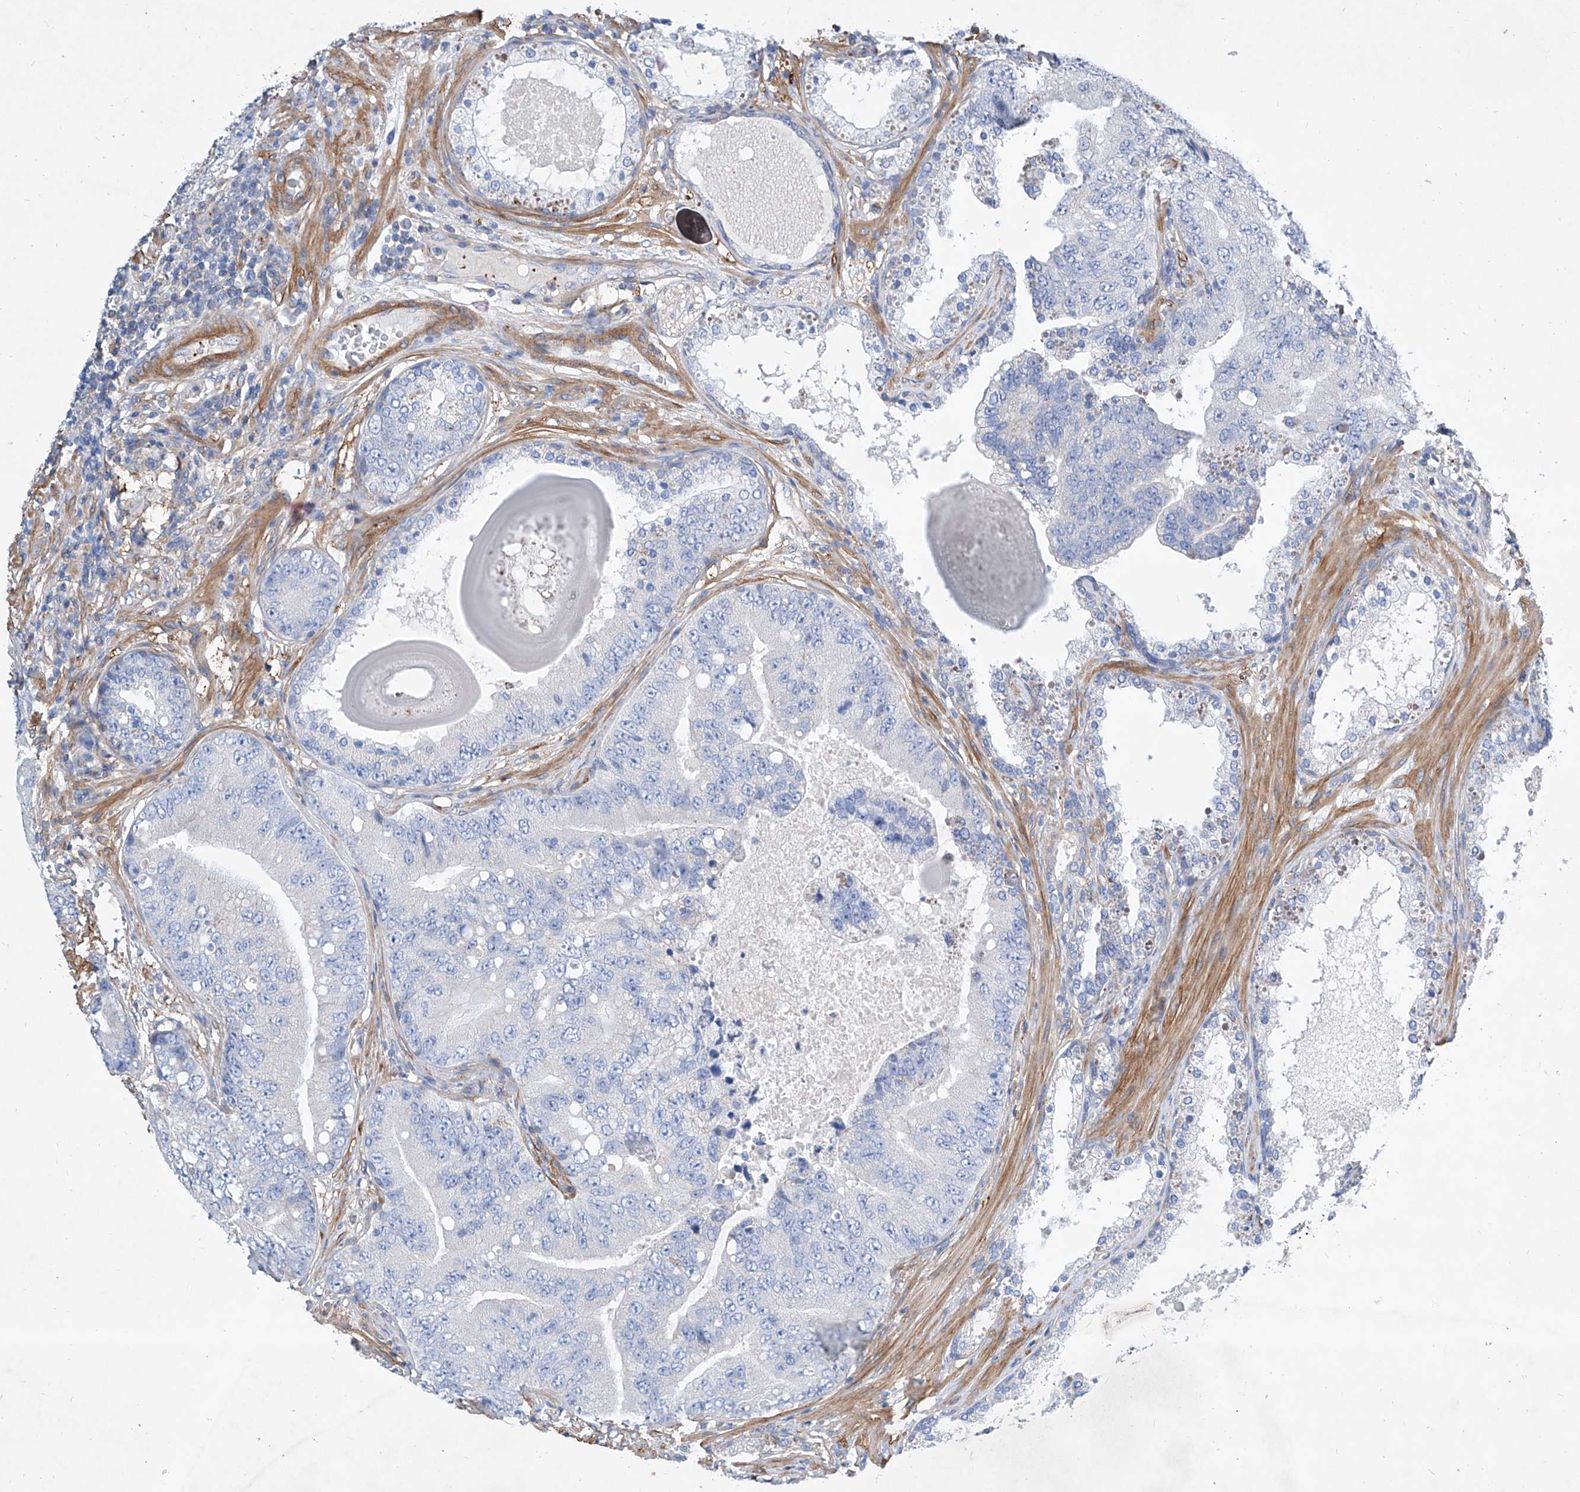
{"staining": {"intensity": "negative", "quantity": "none", "location": "none"}, "tissue": "prostate cancer", "cell_type": "Tumor cells", "image_type": "cancer", "snomed": [{"axis": "morphology", "description": "Adenocarcinoma, High grade"}, {"axis": "topography", "description": "Prostate"}], "caption": "Immunohistochemistry histopathology image of neoplastic tissue: prostate cancer stained with DAB (3,3'-diaminobenzidine) demonstrates no significant protein positivity in tumor cells.", "gene": "TAS2R60", "patient": {"sex": "male", "age": 70}}